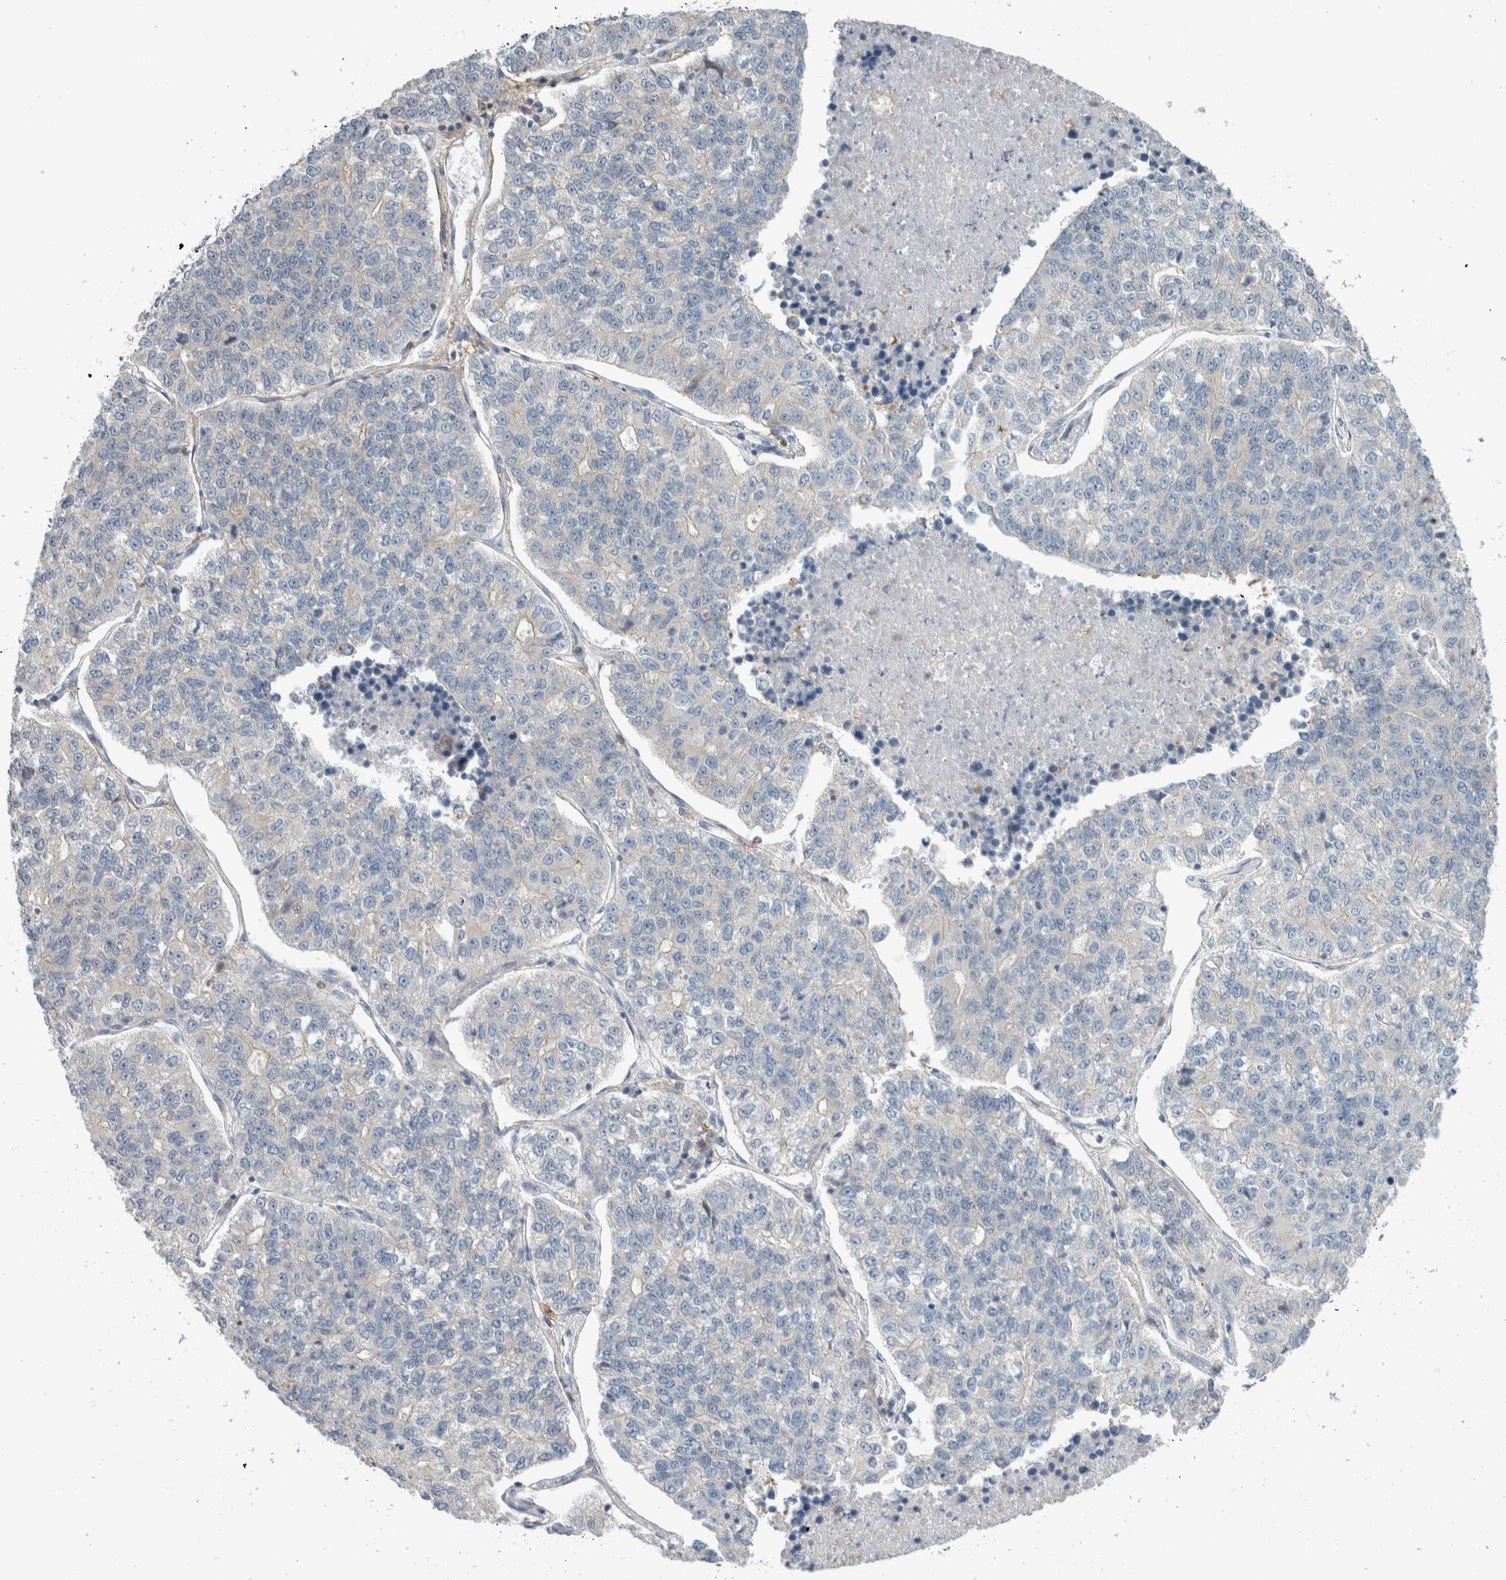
{"staining": {"intensity": "negative", "quantity": "none", "location": "none"}, "tissue": "lung cancer", "cell_type": "Tumor cells", "image_type": "cancer", "snomed": [{"axis": "morphology", "description": "Adenocarcinoma, NOS"}, {"axis": "topography", "description": "Lung"}], "caption": "Immunohistochemistry (IHC) of human adenocarcinoma (lung) exhibits no positivity in tumor cells.", "gene": "ERCC6L2", "patient": {"sex": "male", "age": 49}}